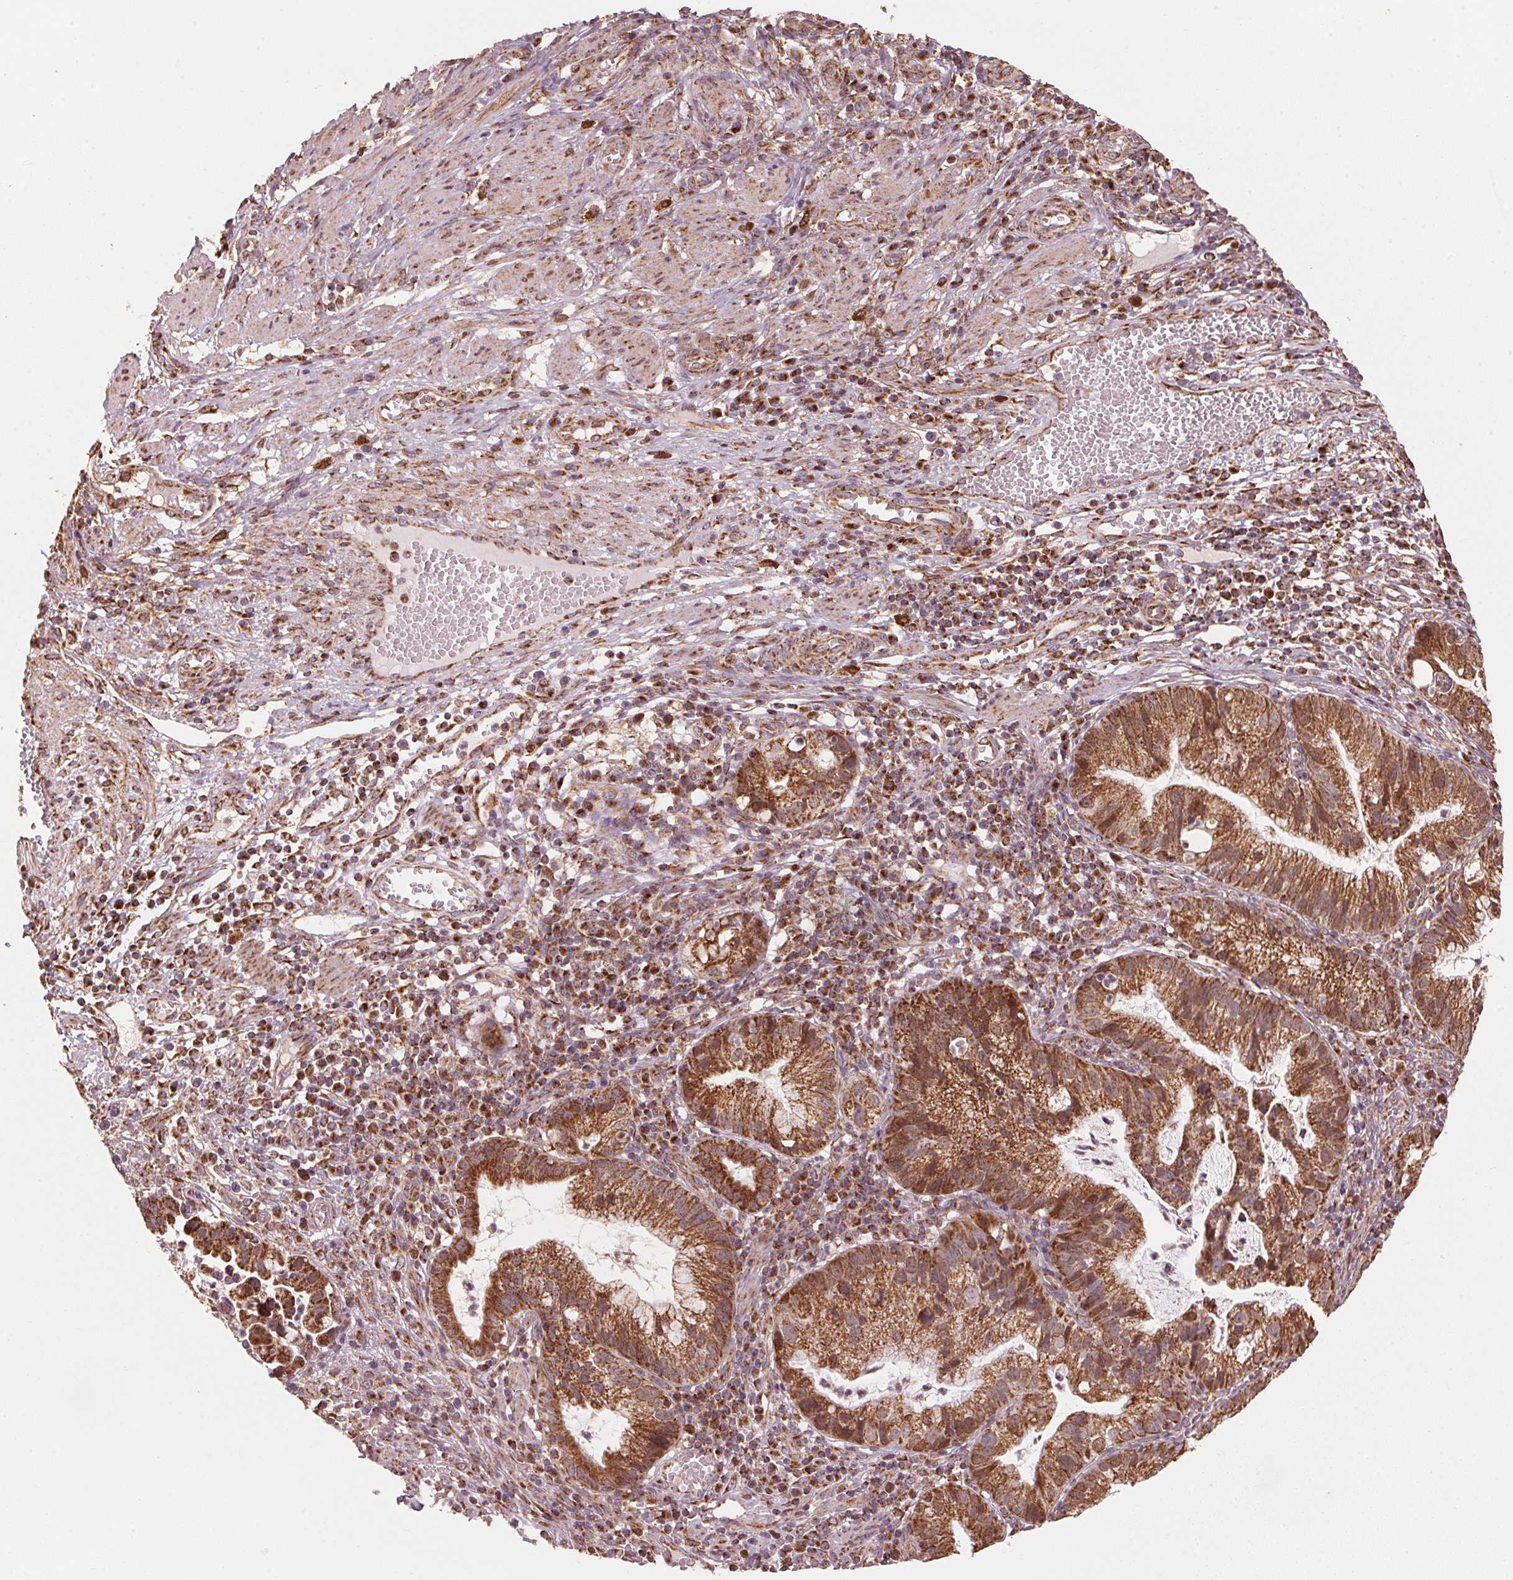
{"staining": {"intensity": "strong", "quantity": ">75%", "location": "cytoplasmic/membranous"}, "tissue": "cervical cancer", "cell_type": "Tumor cells", "image_type": "cancer", "snomed": [{"axis": "morphology", "description": "Adenocarcinoma, NOS"}, {"axis": "topography", "description": "Cervix"}], "caption": "Immunohistochemical staining of human cervical cancer (adenocarcinoma) exhibits strong cytoplasmic/membranous protein positivity in approximately >75% of tumor cells.", "gene": "TOMM70", "patient": {"sex": "female", "age": 34}}